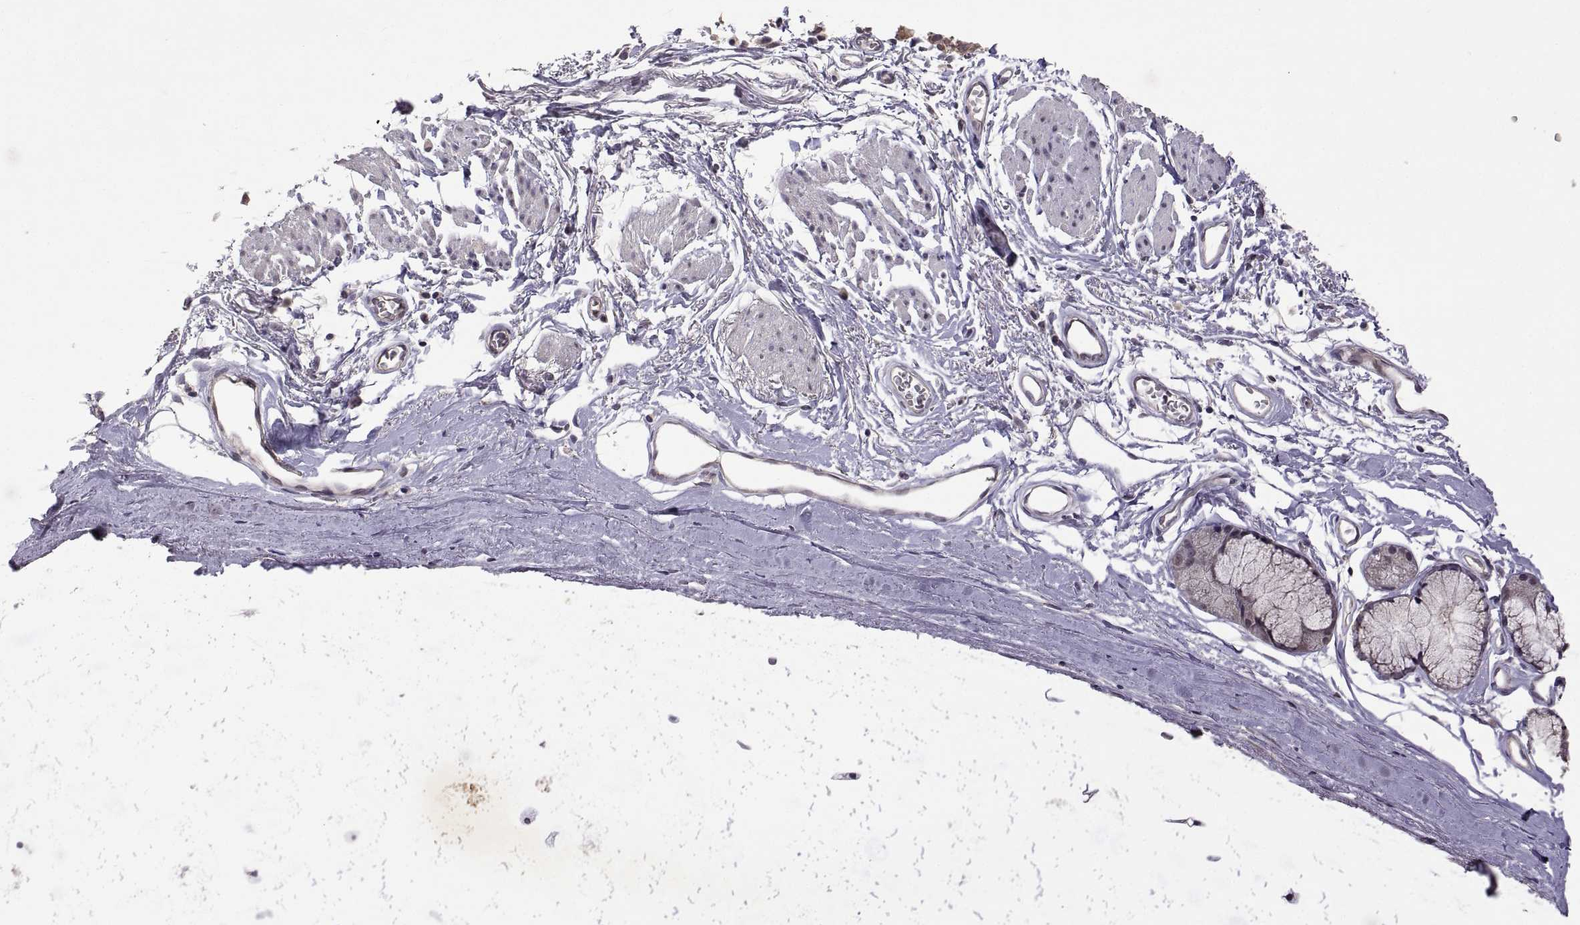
{"staining": {"intensity": "negative", "quantity": "none", "location": "none"}, "tissue": "adipose tissue", "cell_type": "Adipocytes", "image_type": "normal", "snomed": [{"axis": "morphology", "description": "Normal tissue, NOS"}, {"axis": "topography", "description": "Cartilage tissue"}, {"axis": "topography", "description": "Bronchus"}], "caption": "Adipocytes show no significant protein expression in unremarkable adipose tissue. (Stains: DAB (3,3'-diaminobenzidine) immunohistochemistry with hematoxylin counter stain, Microscopy: brightfield microscopy at high magnification).", "gene": "LAMA1", "patient": {"sex": "female", "age": 79}}